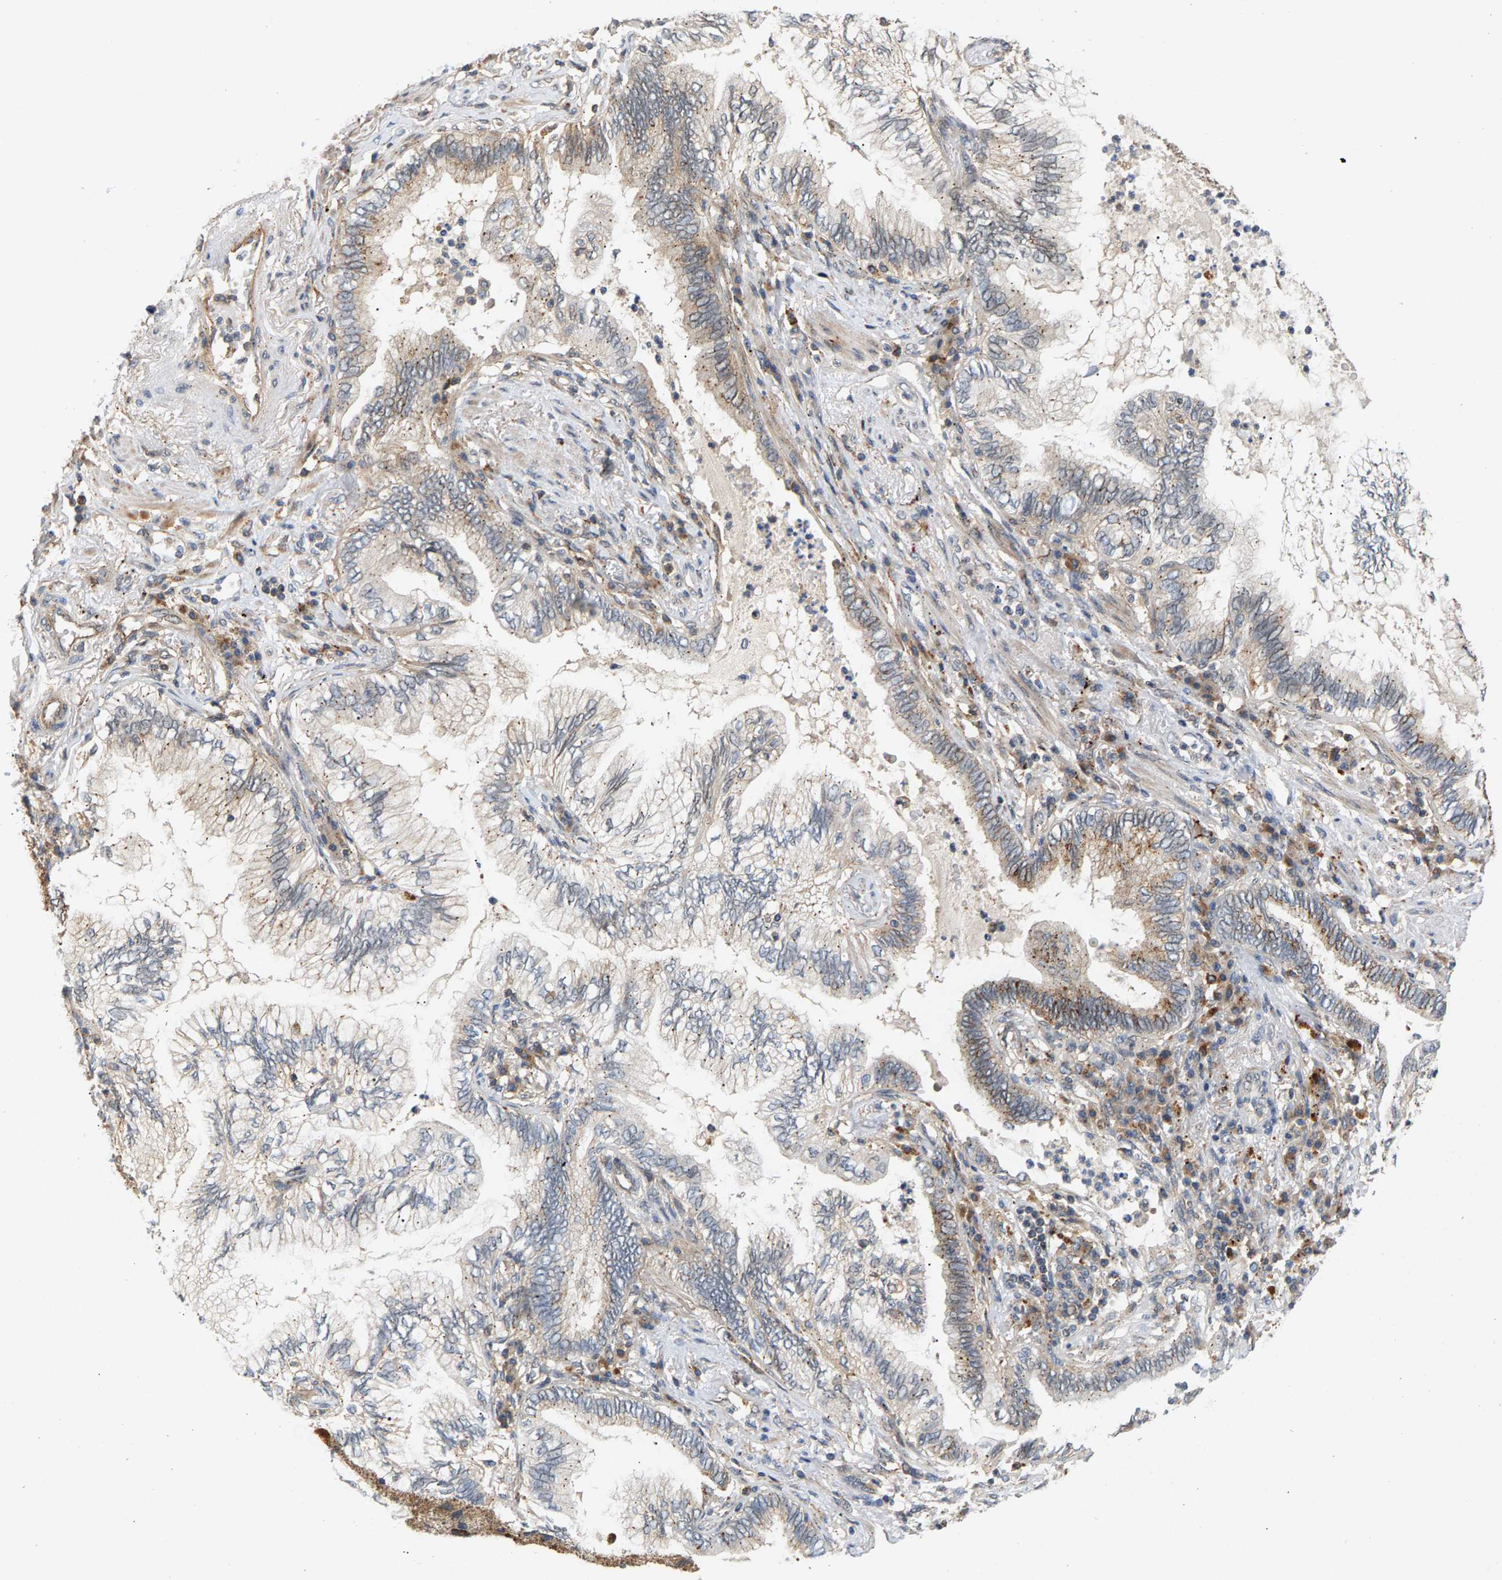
{"staining": {"intensity": "moderate", "quantity": "<25%", "location": "cytoplasmic/membranous"}, "tissue": "lung cancer", "cell_type": "Tumor cells", "image_type": "cancer", "snomed": [{"axis": "morphology", "description": "Normal tissue, NOS"}, {"axis": "morphology", "description": "Adenocarcinoma, NOS"}, {"axis": "topography", "description": "Bronchus"}, {"axis": "topography", "description": "Lung"}], "caption": "This histopathology image shows IHC staining of lung cancer, with low moderate cytoplasmic/membranous expression in about <25% of tumor cells.", "gene": "MAP2K5", "patient": {"sex": "female", "age": 70}}